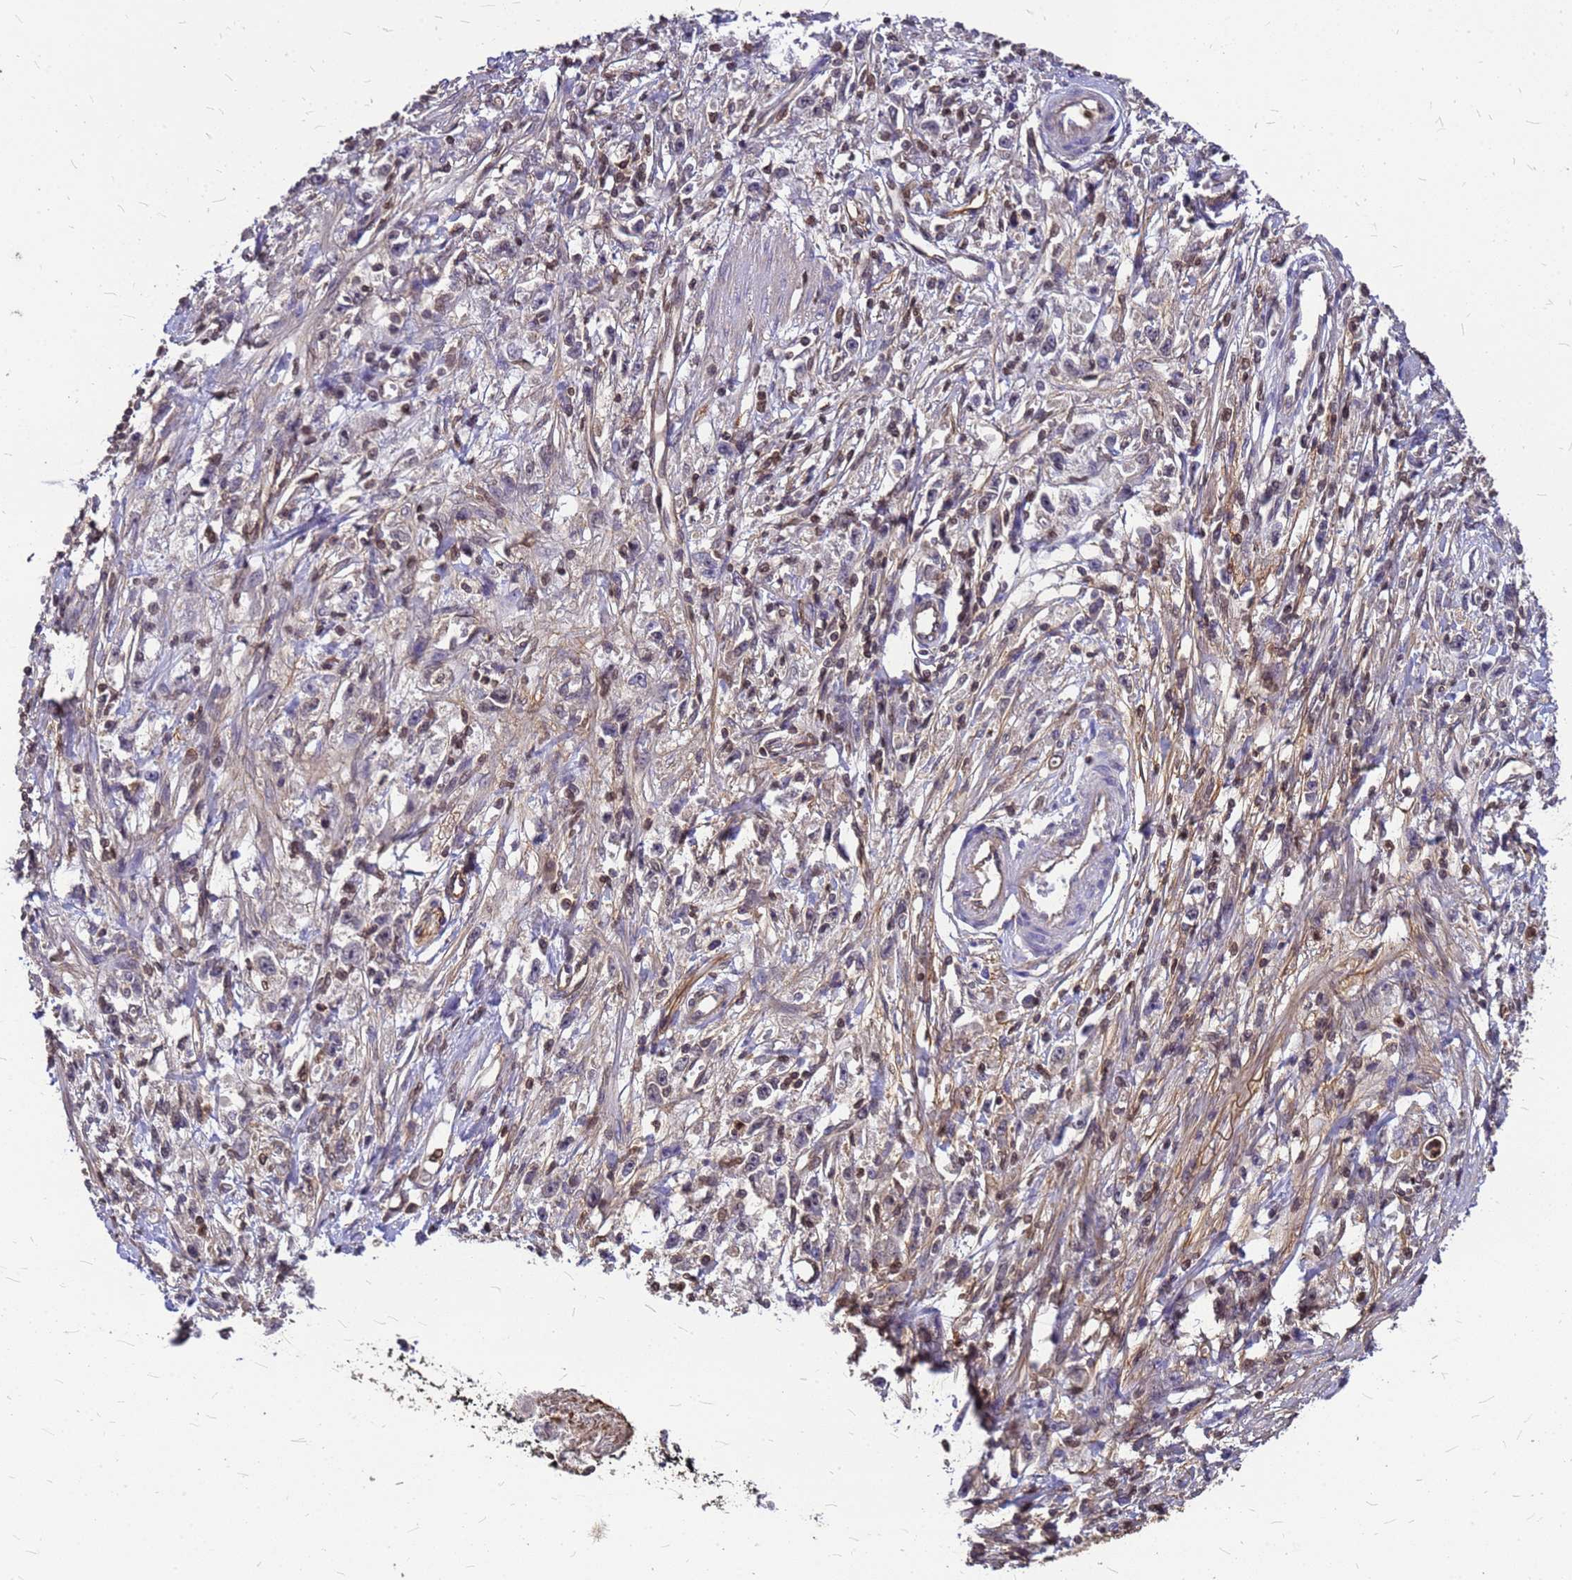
{"staining": {"intensity": "negative", "quantity": "none", "location": "none"}, "tissue": "stomach cancer", "cell_type": "Tumor cells", "image_type": "cancer", "snomed": [{"axis": "morphology", "description": "Adenocarcinoma, NOS"}, {"axis": "topography", "description": "Stomach"}], "caption": "A photomicrograph of stomach cancer (adenocarcinoma) stained for a protein reveals no brown staining in tumor cells.", "gene": "C1orf35", "patient": {"sex": "female", "age": 59}}